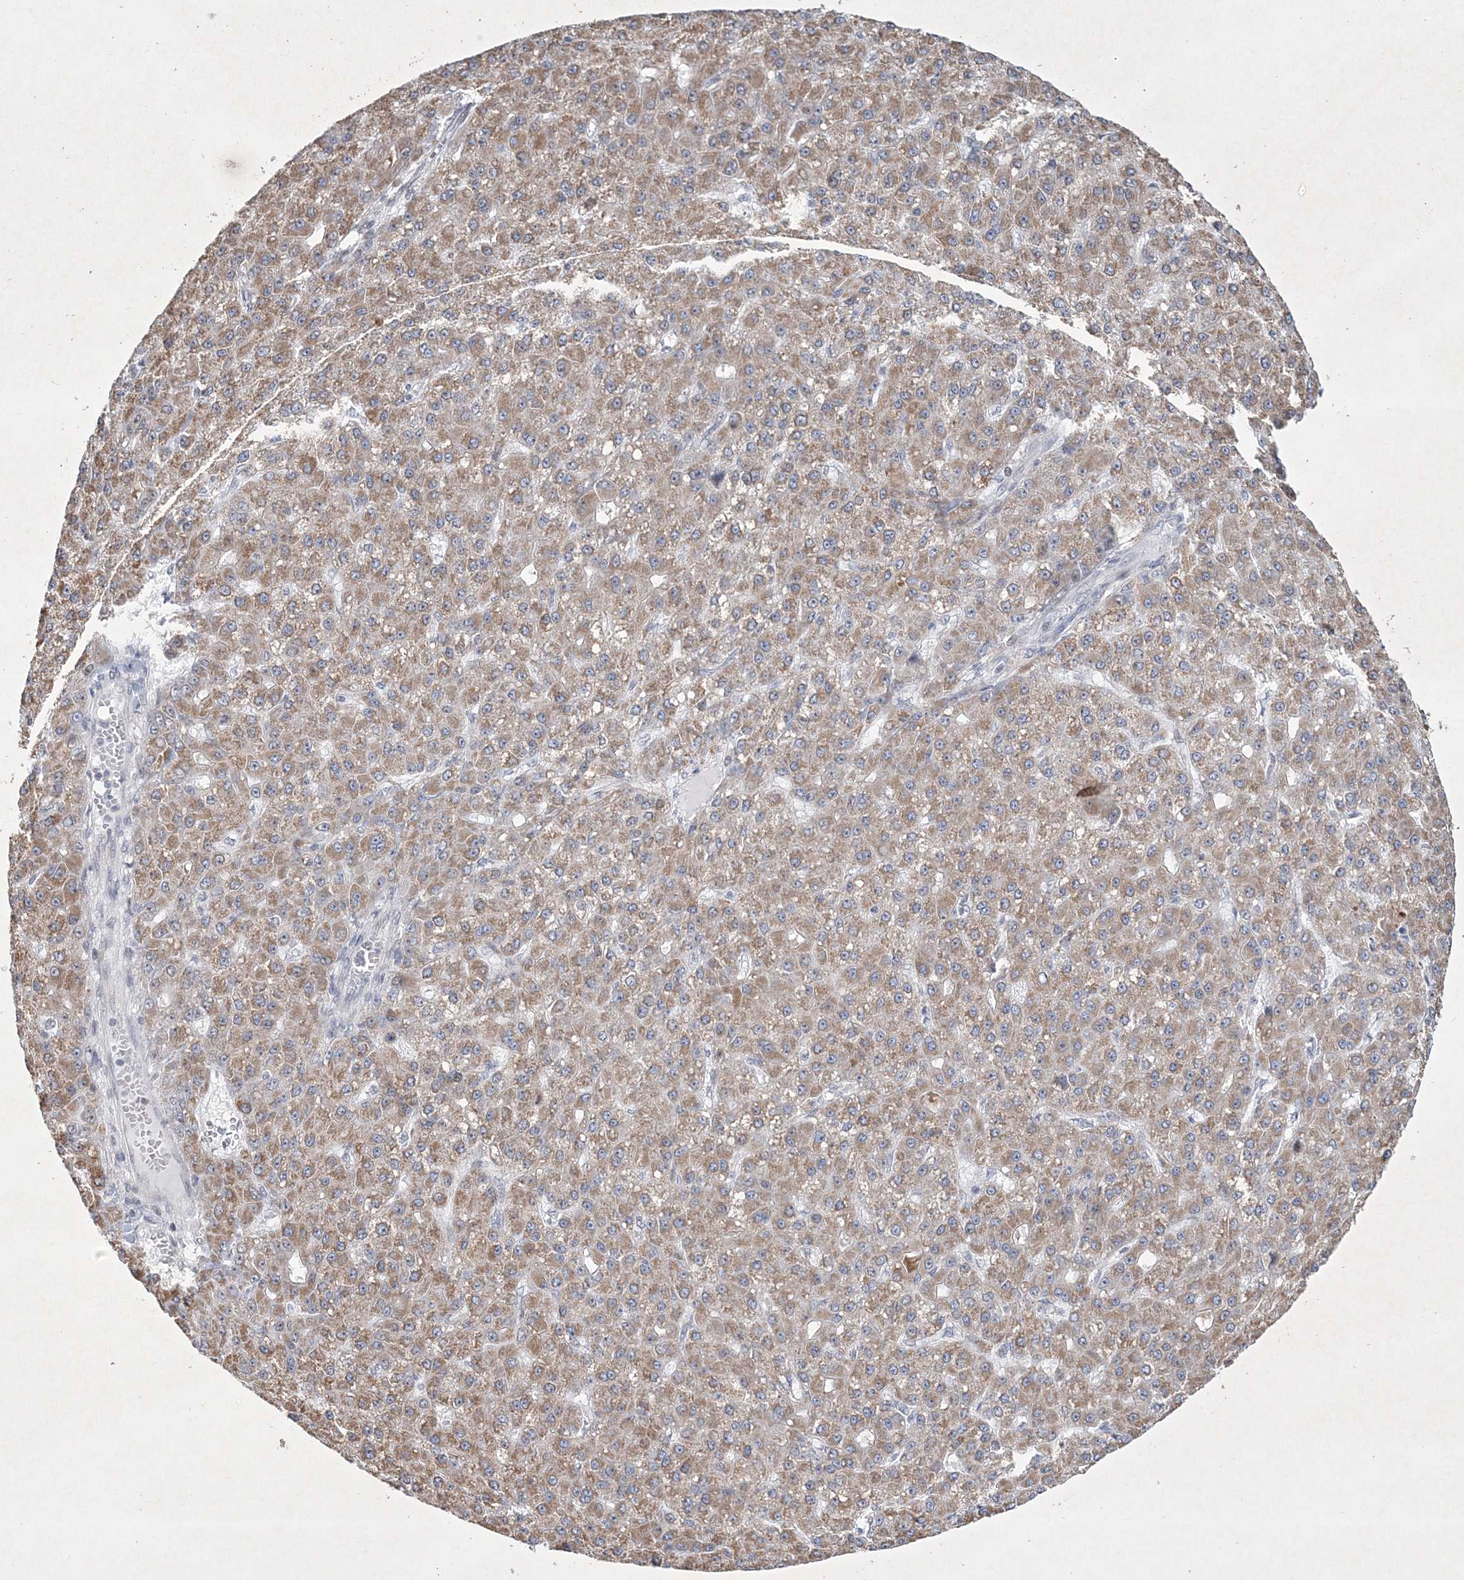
{"staining": {"intensity": "moderate", "quantity": ">75%", "location": "cytoplasmic/membranous"}, "tissue": "liver cancer", "cell_type": "Tumor cells", "image_type": "cancer", "snomed": [{"axis": "morphology", "description": "Carcinoma, Hepatocellular, NOS"}, {"axis": "topography", "description": "Liver"}], "caption": "Immunohistochemical staining of human liver cancer reveals medium levels of moderate cytoplasmic/membranous protein positivity in approximately >75% of tumor cells.", "gene": "CES4A", "patient": {"sex": "male", "age": 67}}